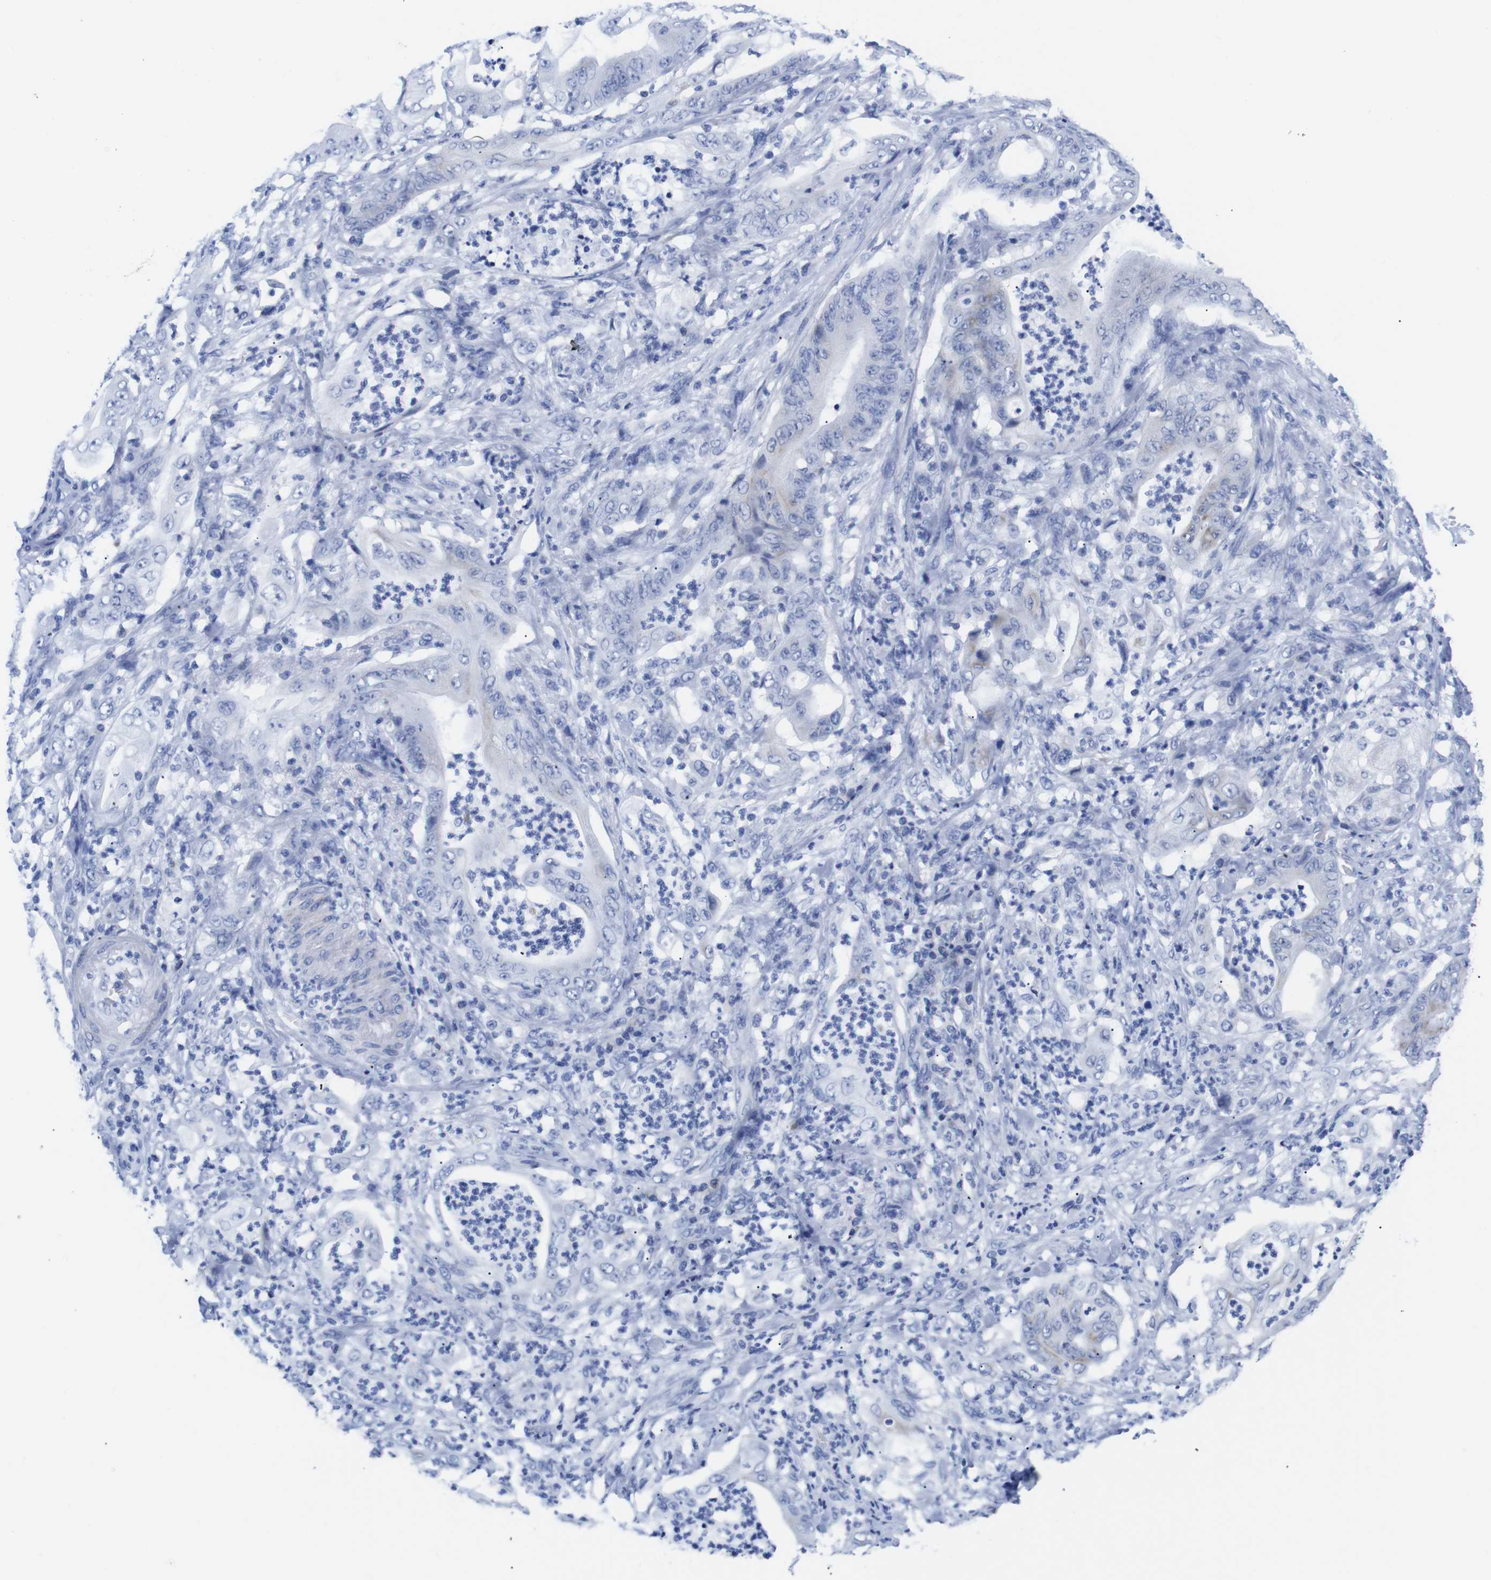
{"staining": {"intensity": "negative", "quantity": "none", "location": "none"}, "tissue": "stomach cancer", "cell_type": "Tumor cells", "image_type": "cancer", "snomed": [{"axis": "morphology", "description": "Adenocarcinoma, NOS"}, {"axis": "topography", "description": "Stomach"}], "caption": "Tumor cells show no significant staining in adenocarcinoma (stomach).", "gene": "LRRC55", "patient": {"sex": "female", "age": 73}}